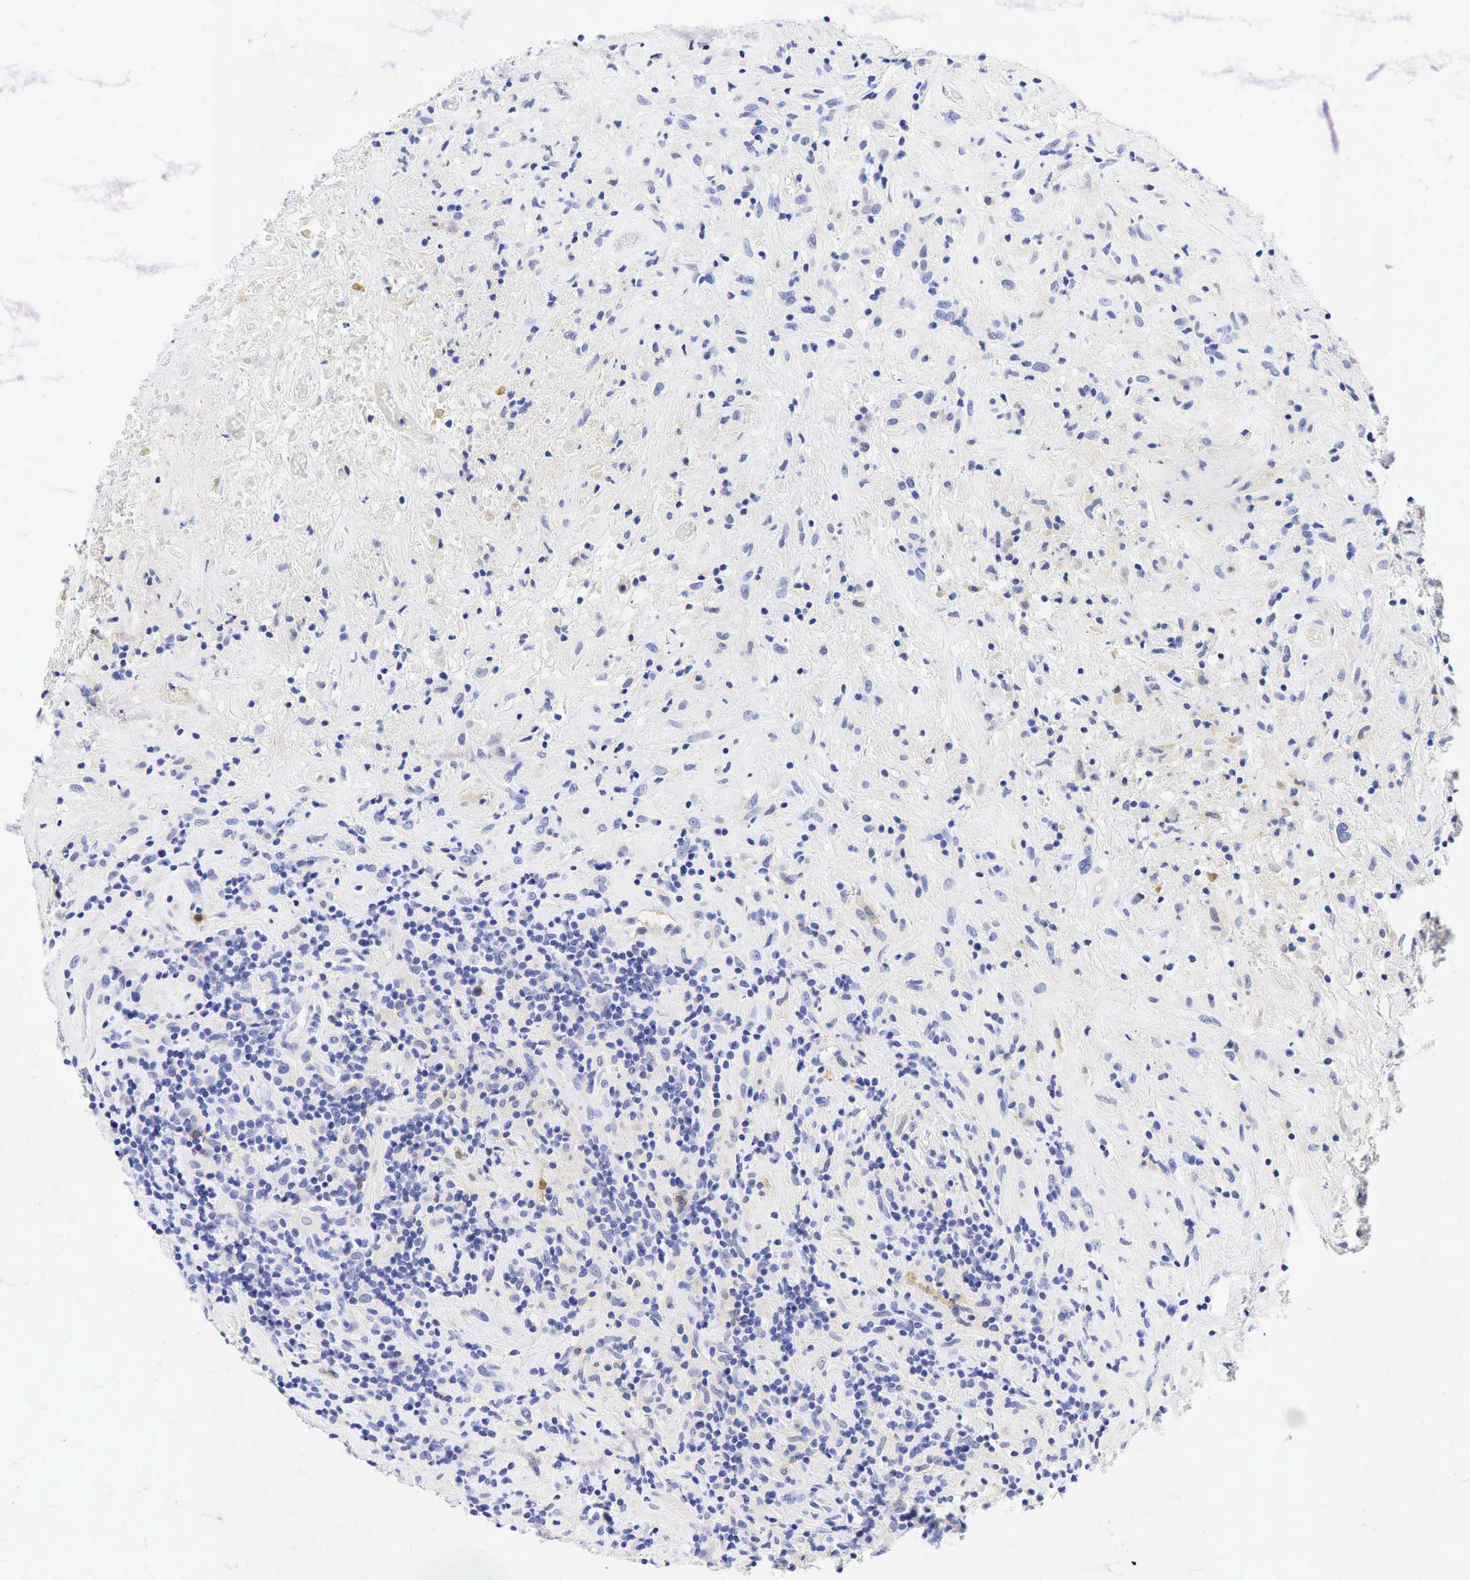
{"staining": {"intensity": "negative", "quantity": "none", "location": "none"}, "tissue": "lymphoma", "cell_type": "Tumor cells", "image_type": "cancer", "snomed": [{"axis": "morphology", "description": "Hodgkin's disease, NOS"}, {"axis": "topography", "description": "Lymph node"}], "caption": "Immunohistochemistry (IHC) image of neoplastic tissue: lymphoma stained with DAB (3,3'-diaminobenzidine) exhibits no significant protein staining in tumor cells.", "gene": "TNFRSF8", "patient": {"sex": "male", "age": 46}}